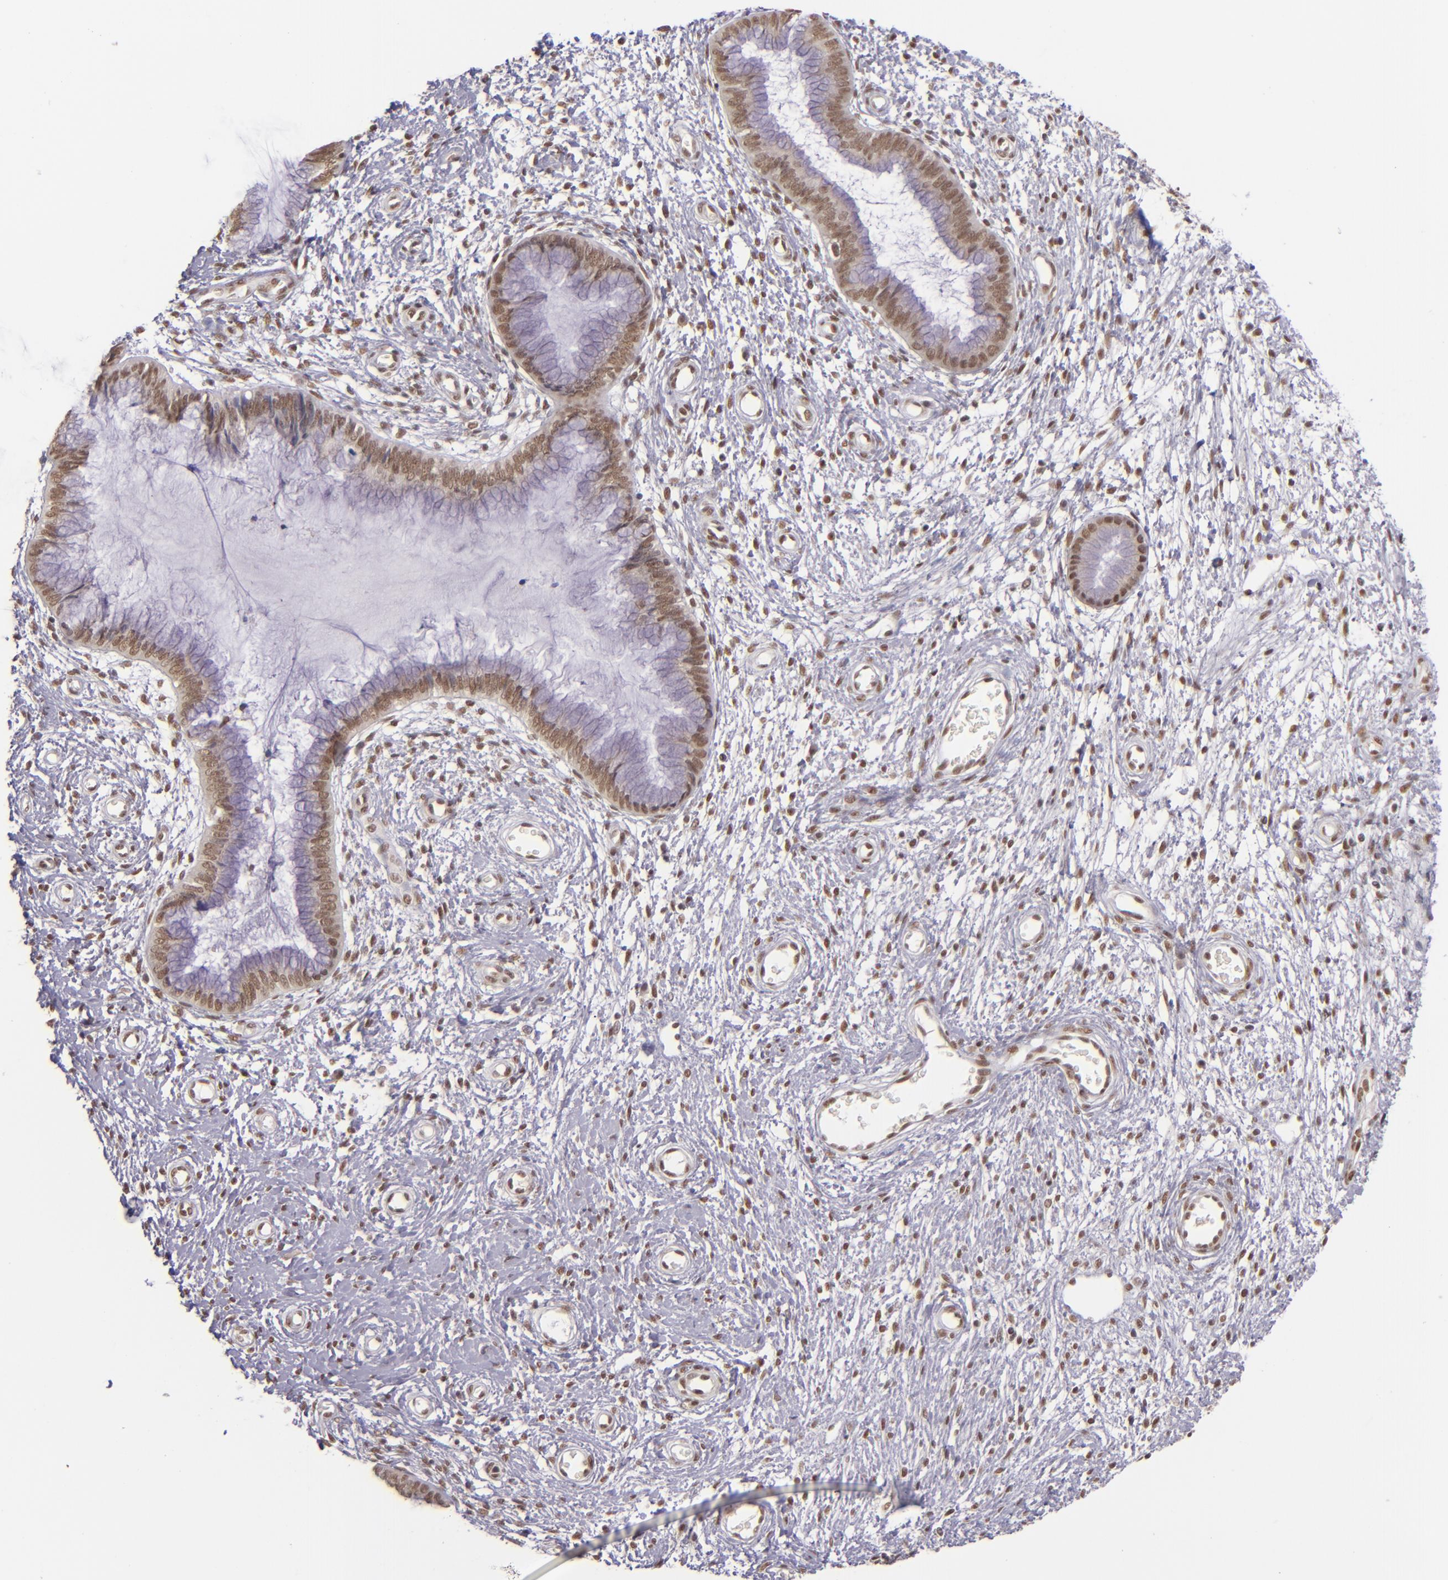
{"staining": {"intensity": "moderate", "quantity": ">75%", "location": "nuclear"}, "tissue": "cervix", "cell_type": "Glandular cells", "image_type": "normal", "snomed": [{"axis": "morphology", "description": "Normal tissue, NOS"}, {"axis": "topography", "description": "Cervix"}], "caption": "Cervix stained with DAB (3,3'-diaminobenzidine) immunohistochemistry reveals medium levels of moderate nuclear expression in approximately >75% of glandular cells. (brown staining indicates protein expression, while blue staining denotes nuclei).", "gene": "ZNF148", "patient": {"sex": "female", "age": 55}}